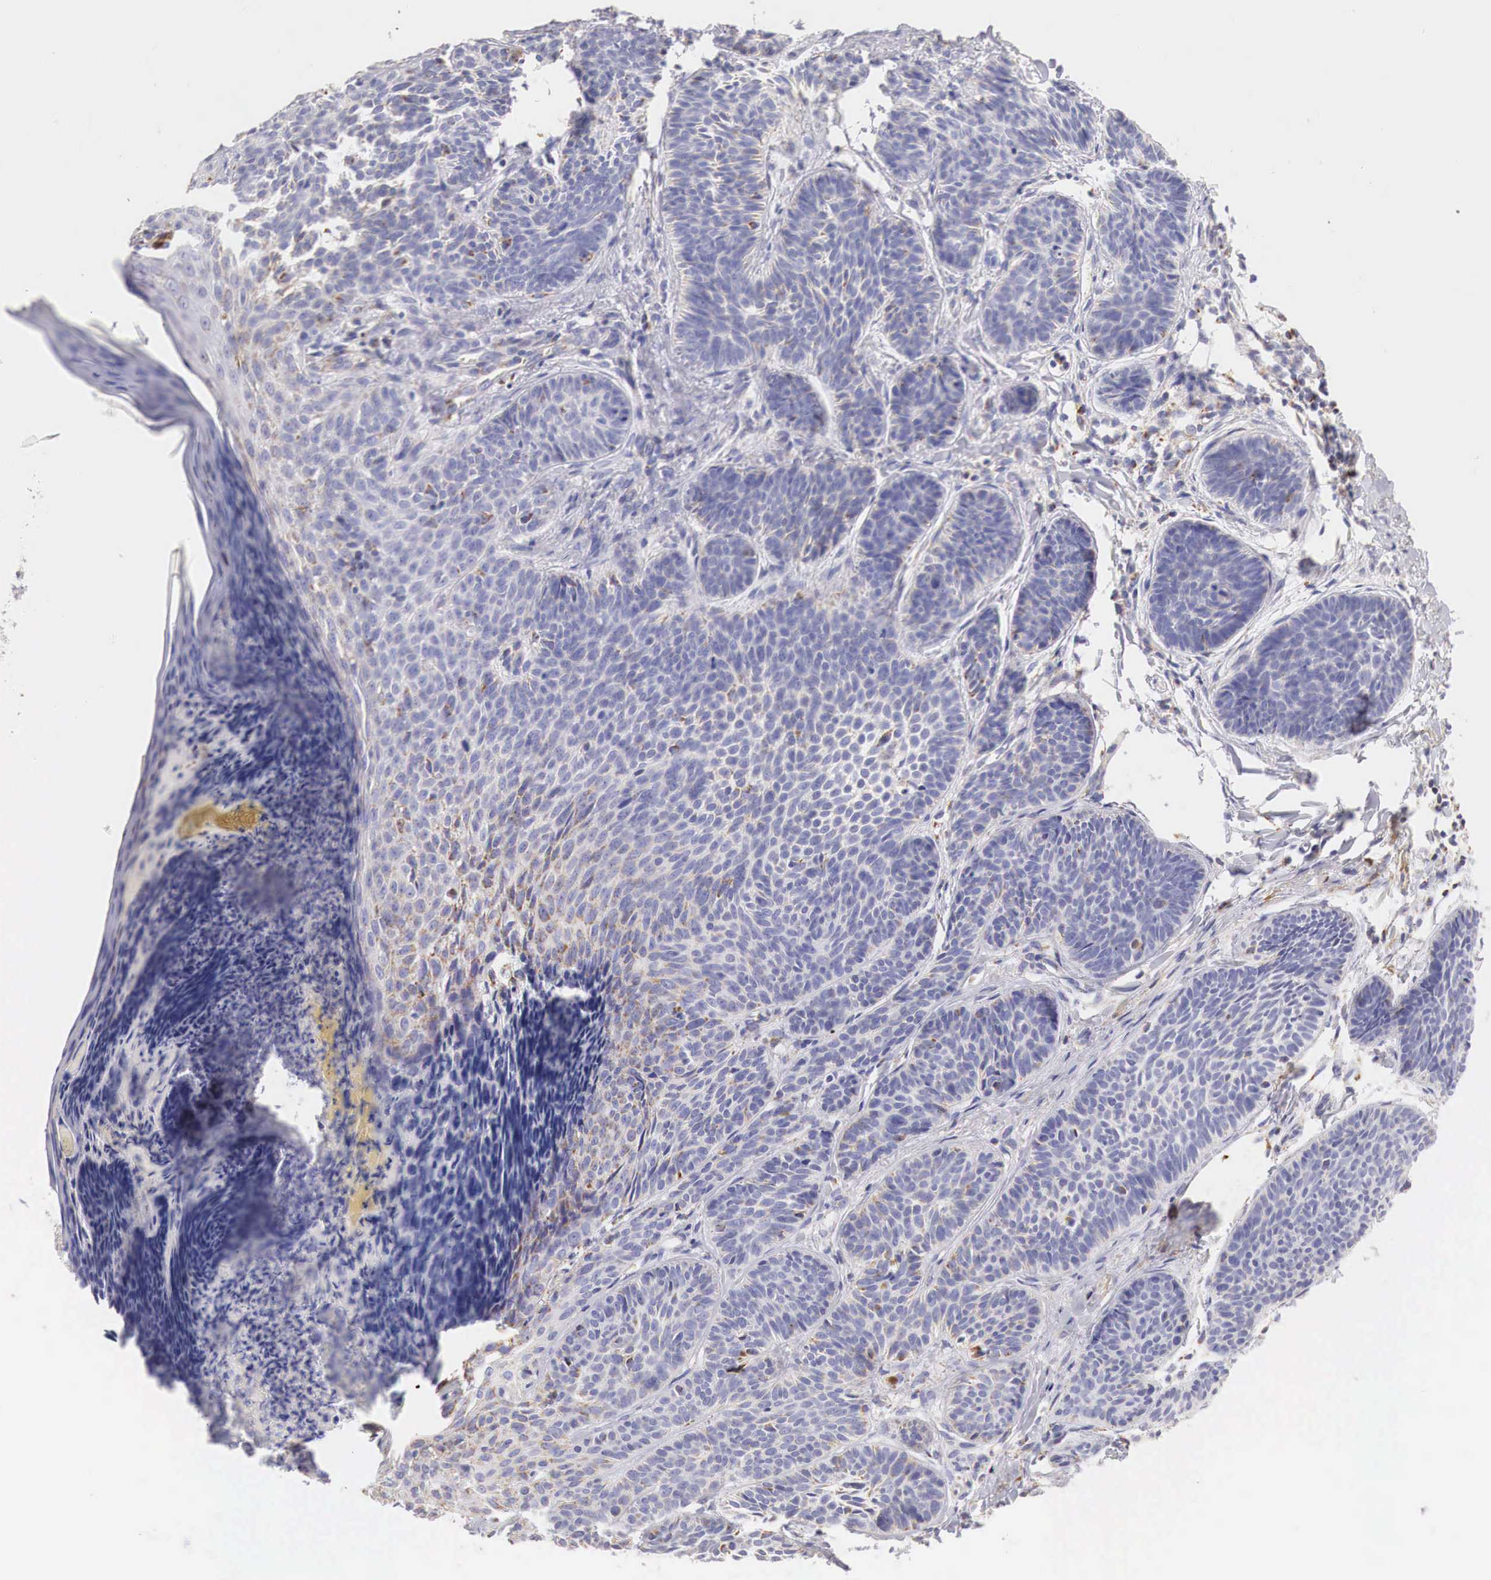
{"staining": {"intensity": "negative", "quantity": "none", "location": "none"}, "tissue": "skin cancer", "cell_type": "Tumor cells", "image_type": "cancer", "snomed": [{"axis": "morphology", "description": "Basal cell carcinoma"}, {"axis": "topography", "description": "Skin"}], "caption": "This is a micrograph of IHC staining of skin basal cell carcinoma, which shows no positivity in tumor cells. The staining was performed using DAB (3,3'-diaminobenzidine) to visualize the protein expression in brown, while the nuclei were stained in blue with hematoxylin (Magnification: 20x).", "gene": "IDH3G", "patient": {"sex": "female", "age": 62}}